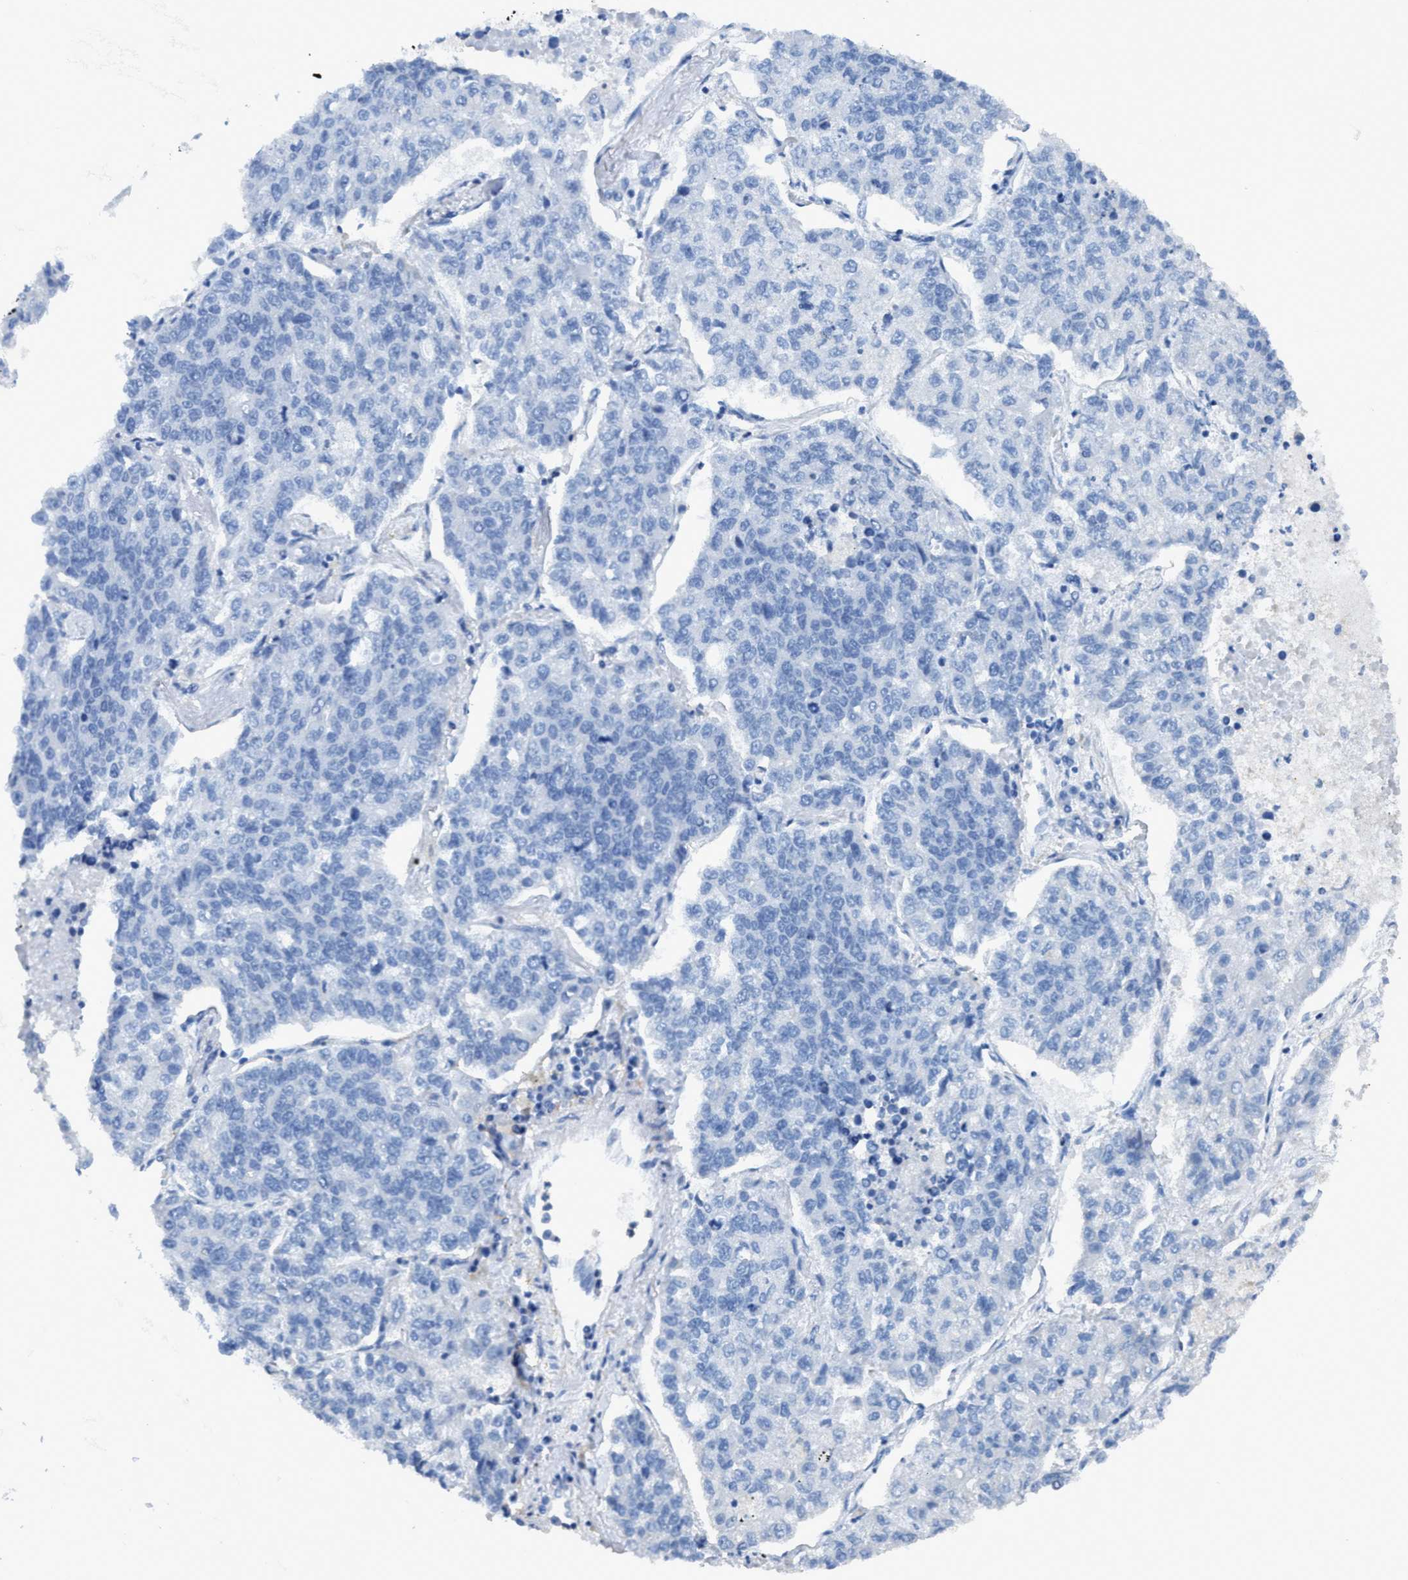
{"staining": {"intensity": "negative", "quantity": "none", "location": "none"}, "tissue": "lung cancer", "cell_type": "Tumor cells", "image_type": "cancer", "snomed": [{"axis": "morphology", "description": "Adenocarcinoma, NOS"}, {"axis": "topography", "description": "Lung"}], "caption": "This is an immunohistochemistry histopathology image of human lung adenocarcinoma. There is no staining in tumor cells.", "gene": "DNAI1", "patient": {"sex": "male", "age": 49}}